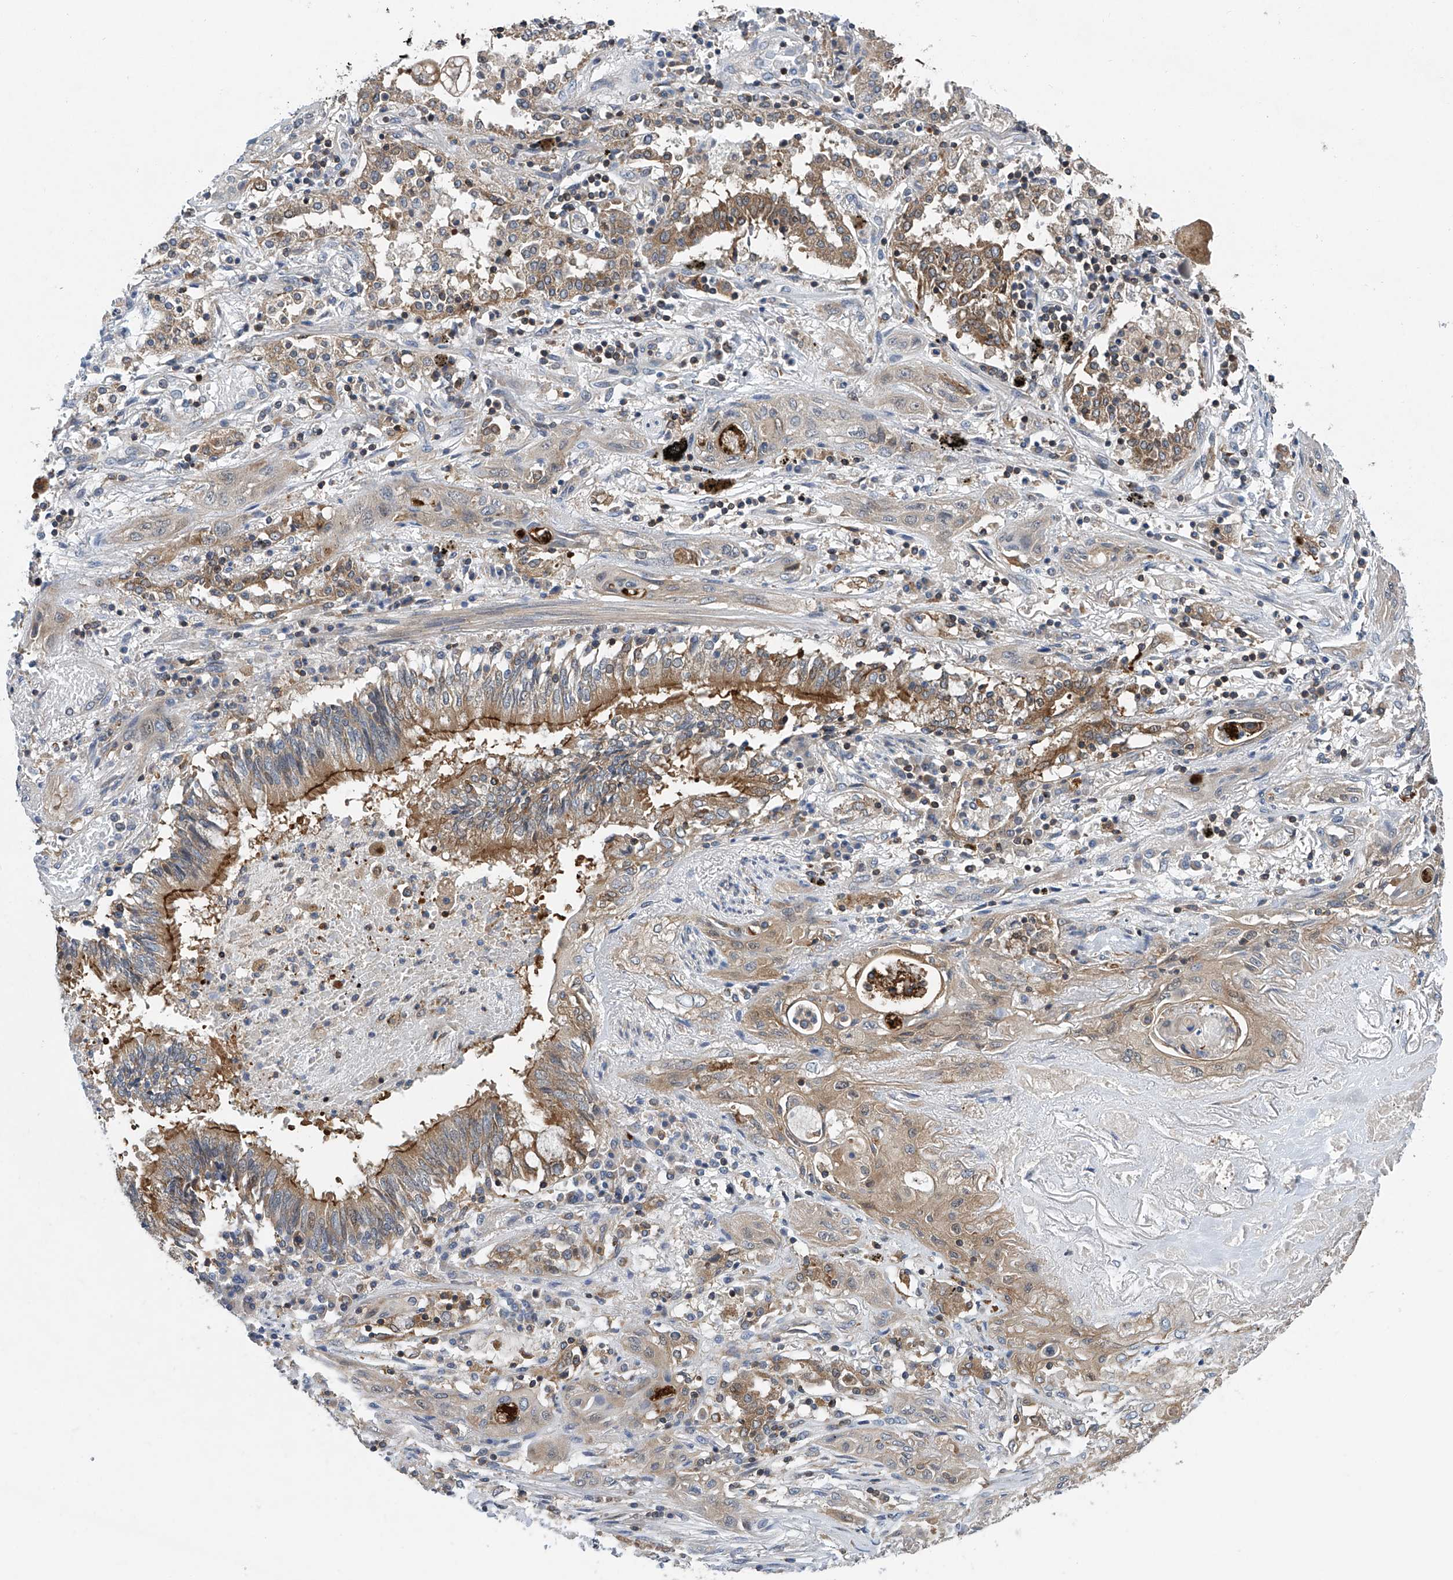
{"staining": {"intensity": "weak", "quantity": "25%-75%", "location": "cytoplasmic/membranous"}, "tissue": "lung cancer", "cell_type": "Tumor cells", "image_type": "cancer", "snomed": [{"axis": "morphology", "description": "Squamous cell carcinoma, NOS"}, {"axis": "topography", "description": "Lung"}], "caption": "An immunohistochemistry photomicrograph of neoplastic tissue is shown. Protein staining in brown shows weak cytoplasmic/membranous positivity in lung squamous cell carcinoma within tumor cells. The protein is shown in brown color, while the nuclei are stained blue.", "gene": "TRIM38", "patient": {"sex": "female", "age": 47}}